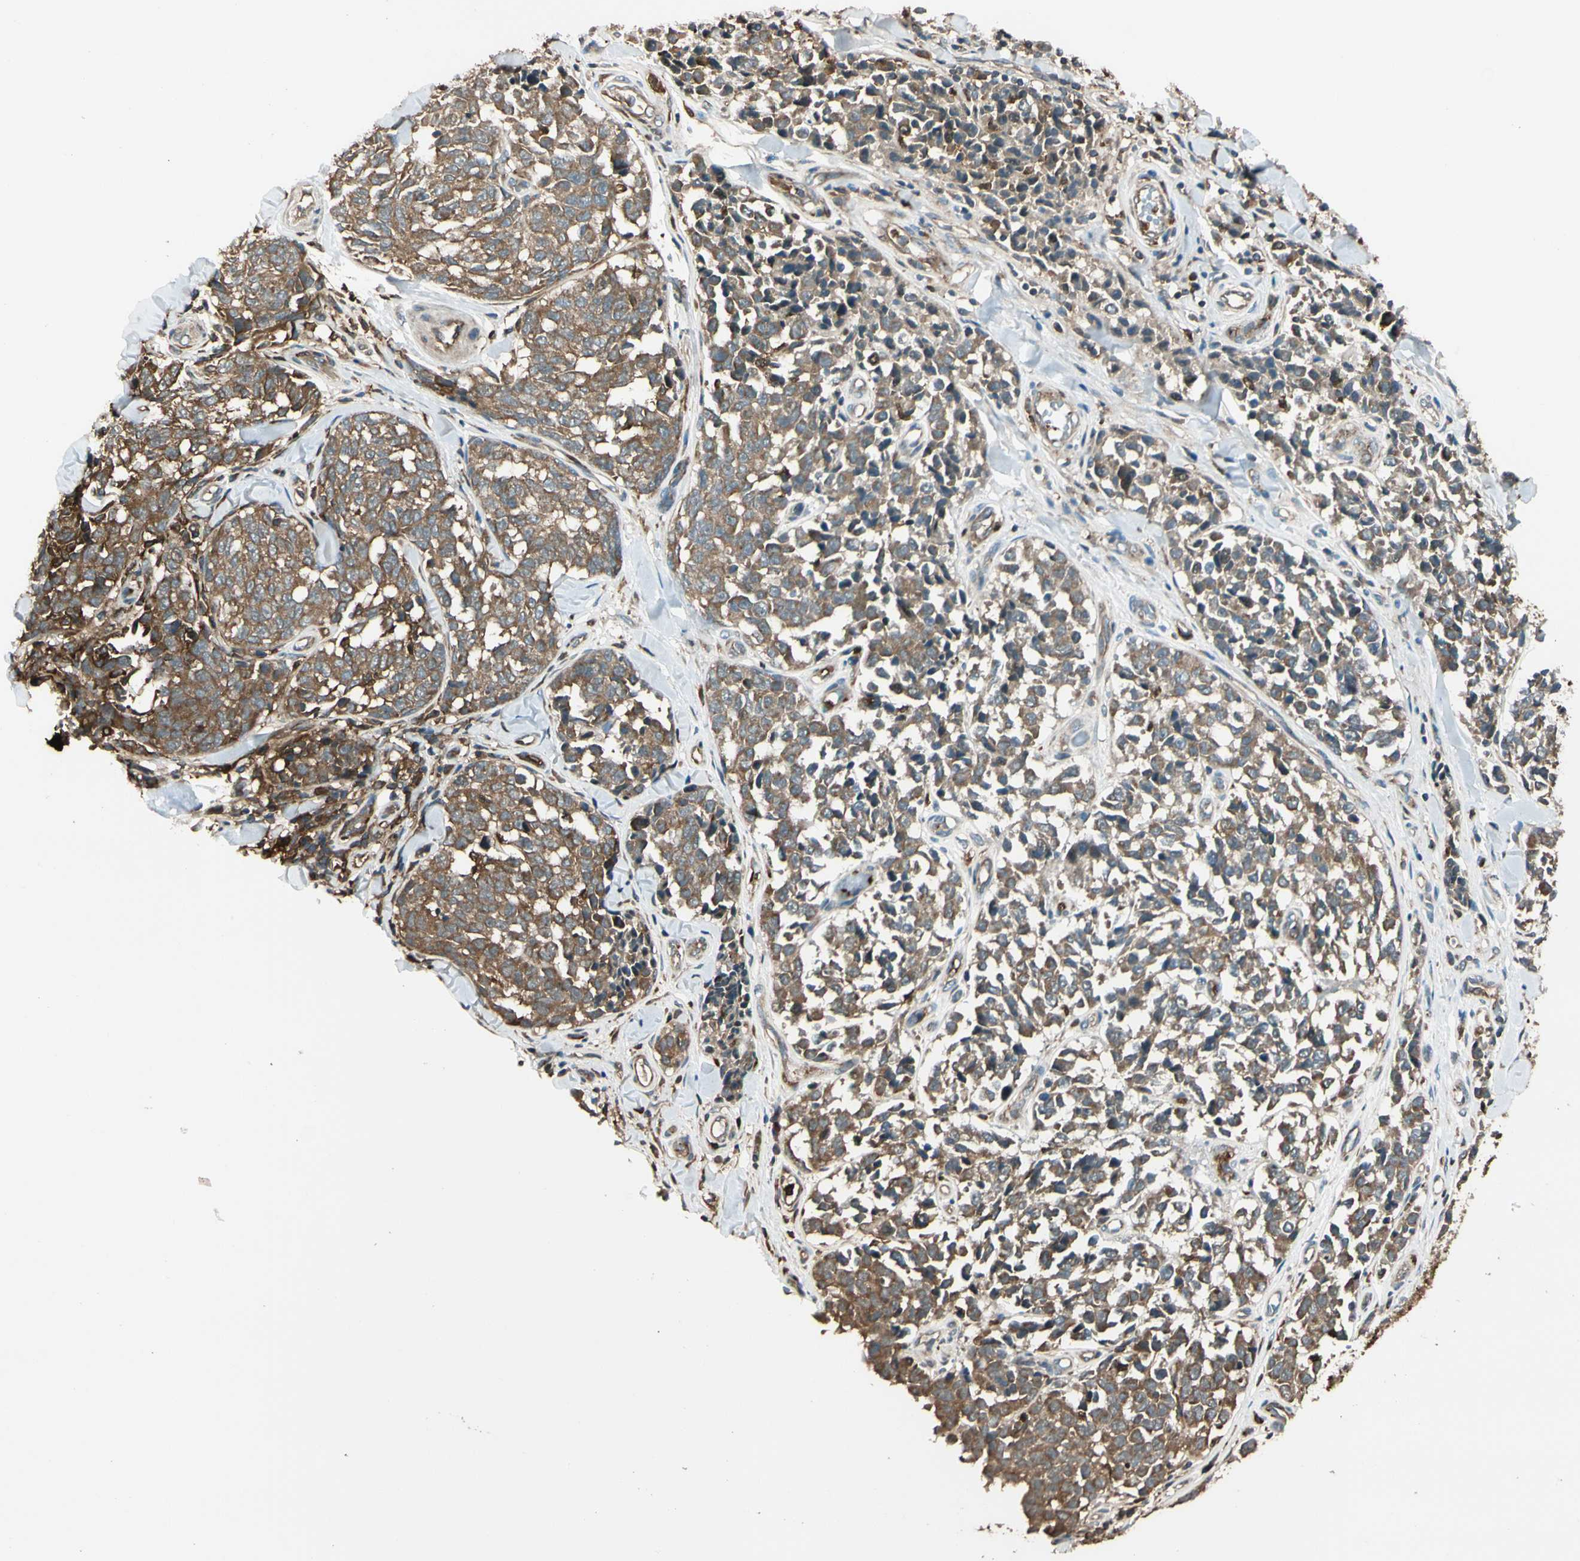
{"staining": {"intensity": "moderate", "quantity": ">75%", "location": "cytoplasmic/membranous"}, "tissue": "melanoma", "cell_type": "Tumor cells", "image_type": "cancer", "snomed": [{"axis": "morphology", "description": "Malignant melanoma, NOS"}, {"axis": "topography", "description": "Skin"}], "caption": "Tumor cells reveal medium levels of moderate cytoplasmic/membranous positivity in approximately >75% of cells in melanoma.", "gene": "STX11", "patient": {"sex": "female", "age": 64}}